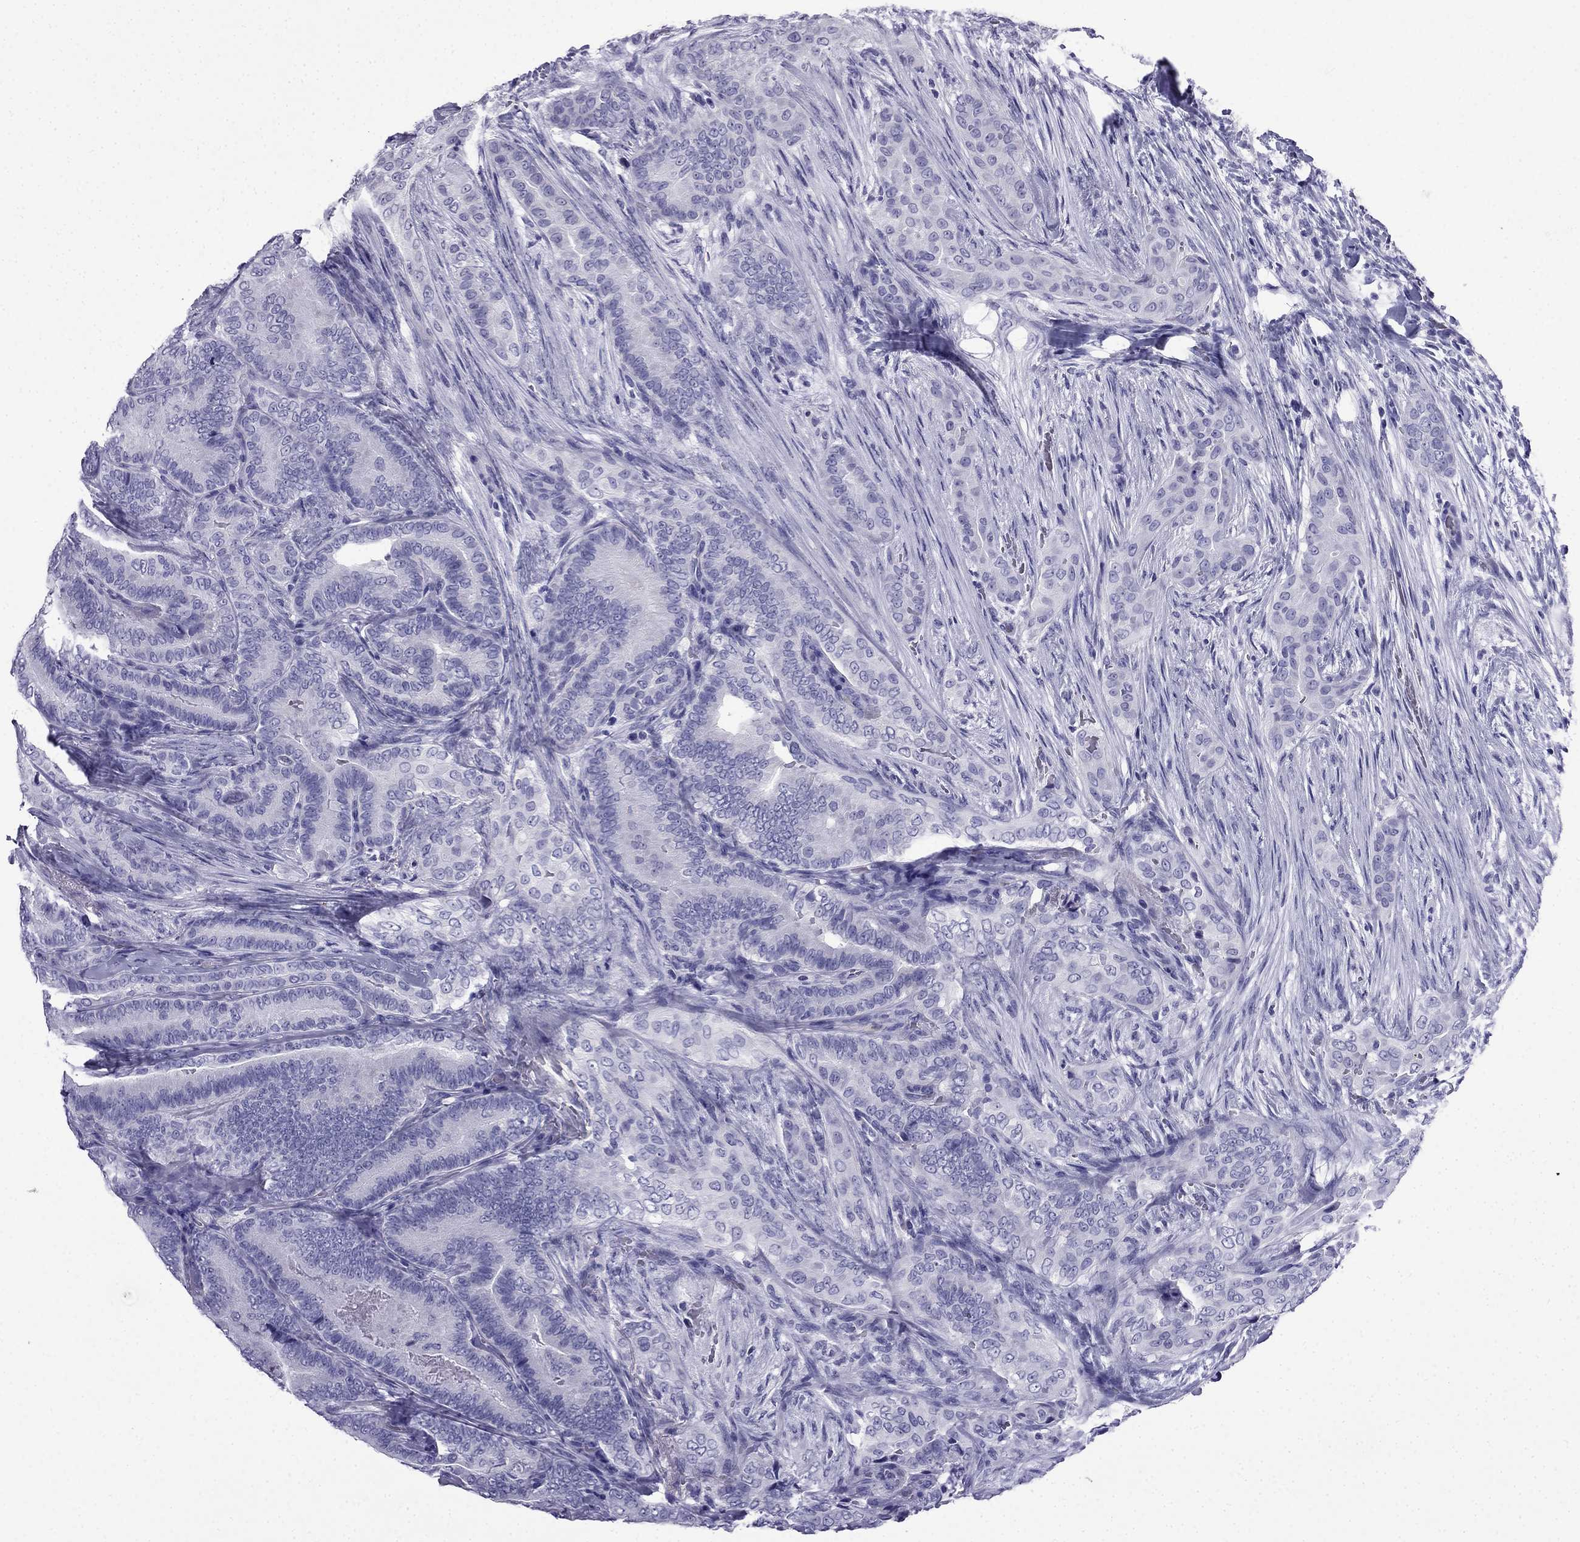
{"staining": {"intensity": "negative", "quantity": "none", "location": "none"}, "tissue": "thyroid cancer", "cell_type": "Tumor cells", "image_type": "cancer", "snomed": [{"axis": "morphology", "description": "Papillary adenocarcinoma, NOS"}, {"axis": "topography", "description": "Thyroid gland"}], "caption": "High power microscopy image of an immunohistochemistry (IHC) micrograph of thyroid cancer (papillary adenocarcinoma), revealing no significant positivity in tumor cells.", "gene": "CDHR4", "patient": {"sex": "male", "age": 61}}